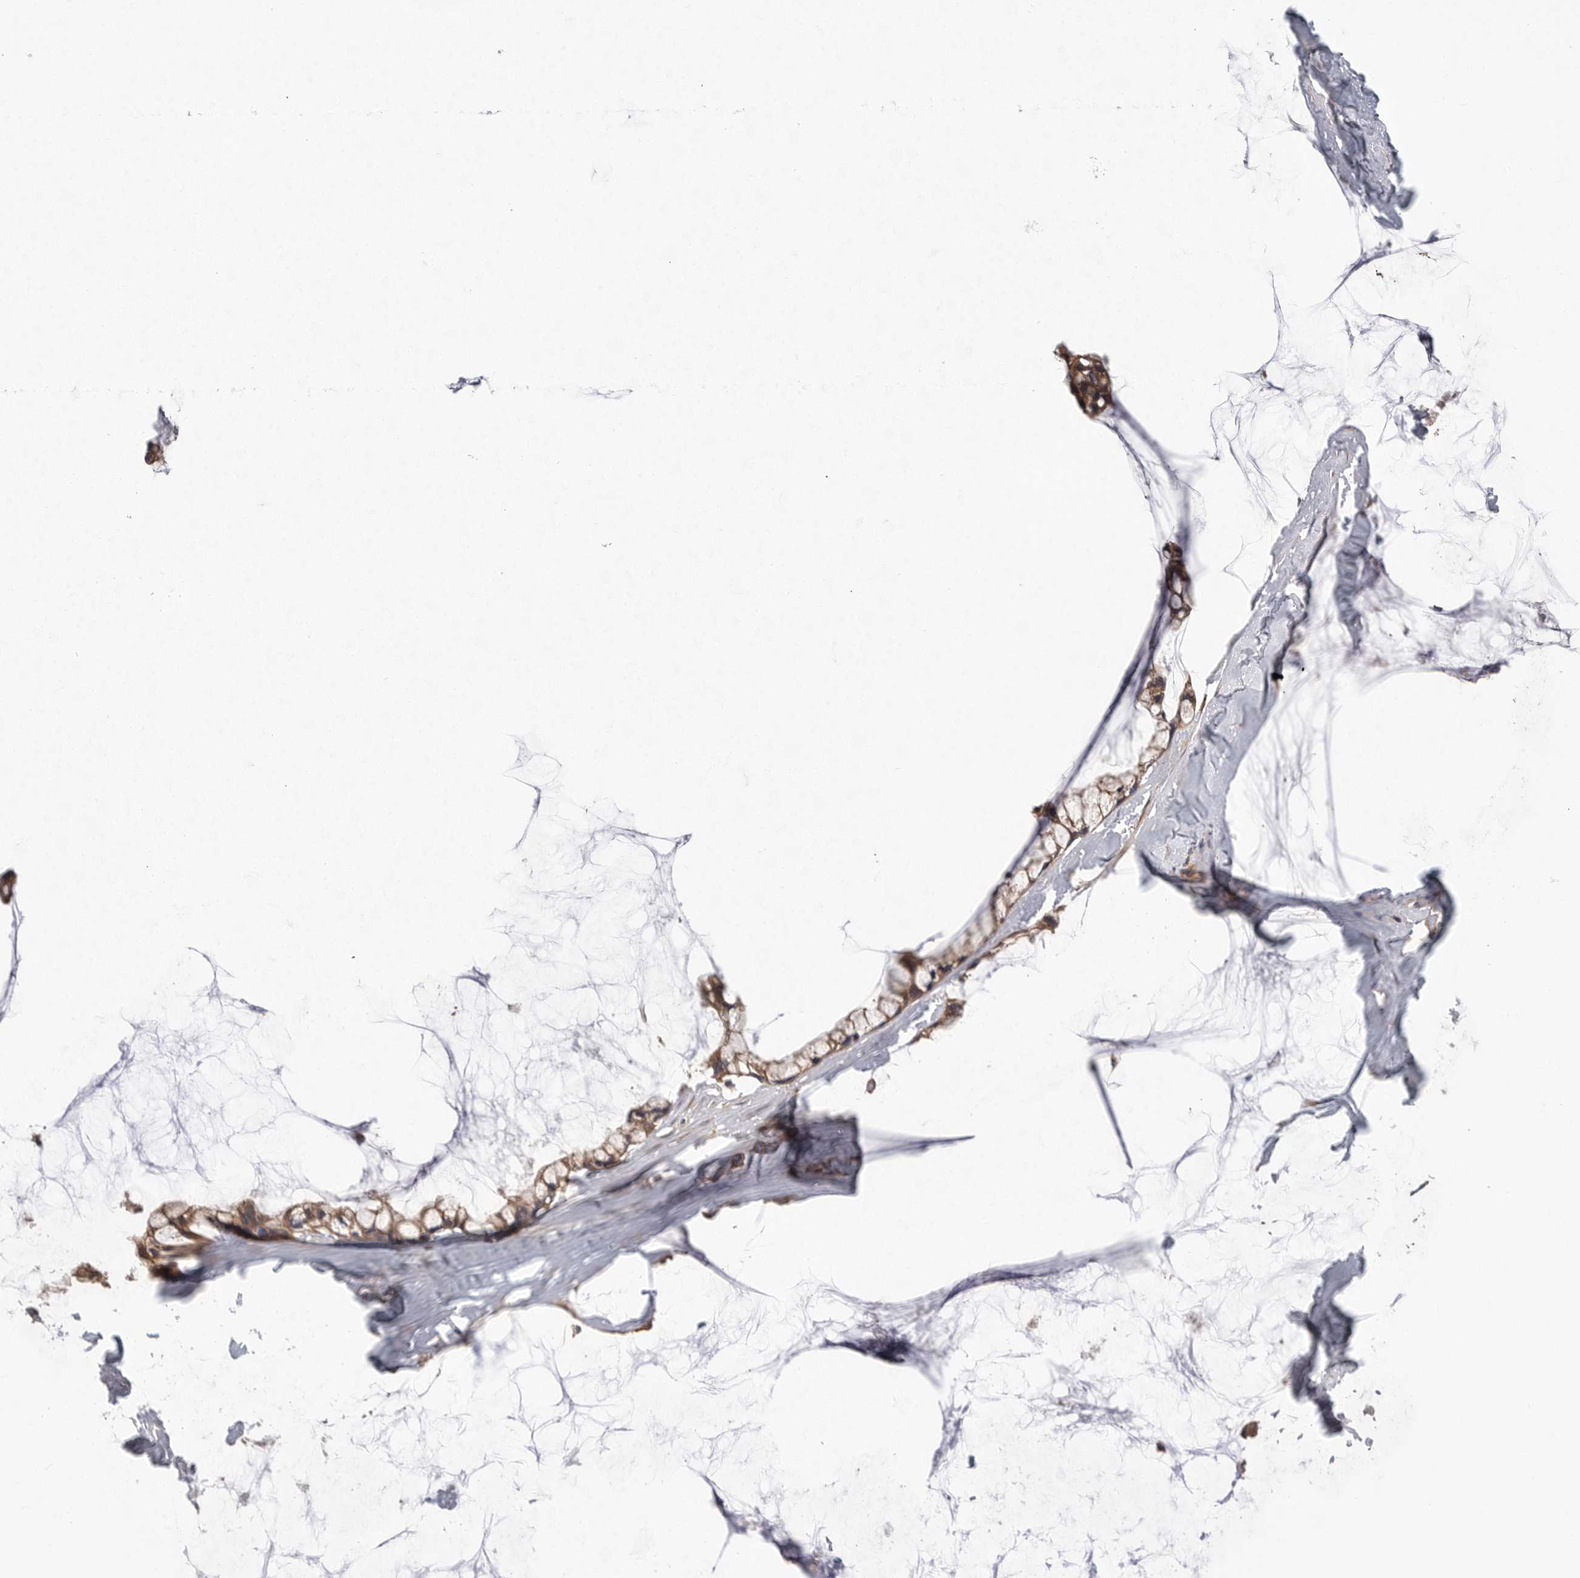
{"staining": {"intensity": "moderate", "quantity": ">75%", "location": "cytoplasmic/membranous"}, "tissue": "ovarian cancer", "cell_type": "Tumor cells", "image_type": "cancer", "snomed": [{"axis": "morphology", "description": "Cystadenocarcinoma, mucinous, NOS"}, {"axis": "topography", "description": "Ovary"}], "caption": "Immunohistochemical staining of human ovarian mucinous cystadenocarcinoma exhibits moderate cytoplasmic/membranous protein expression in about >75% of tumor cells.", "gene": "OXR1", "patient": {"sex": "female", "age": 39}}